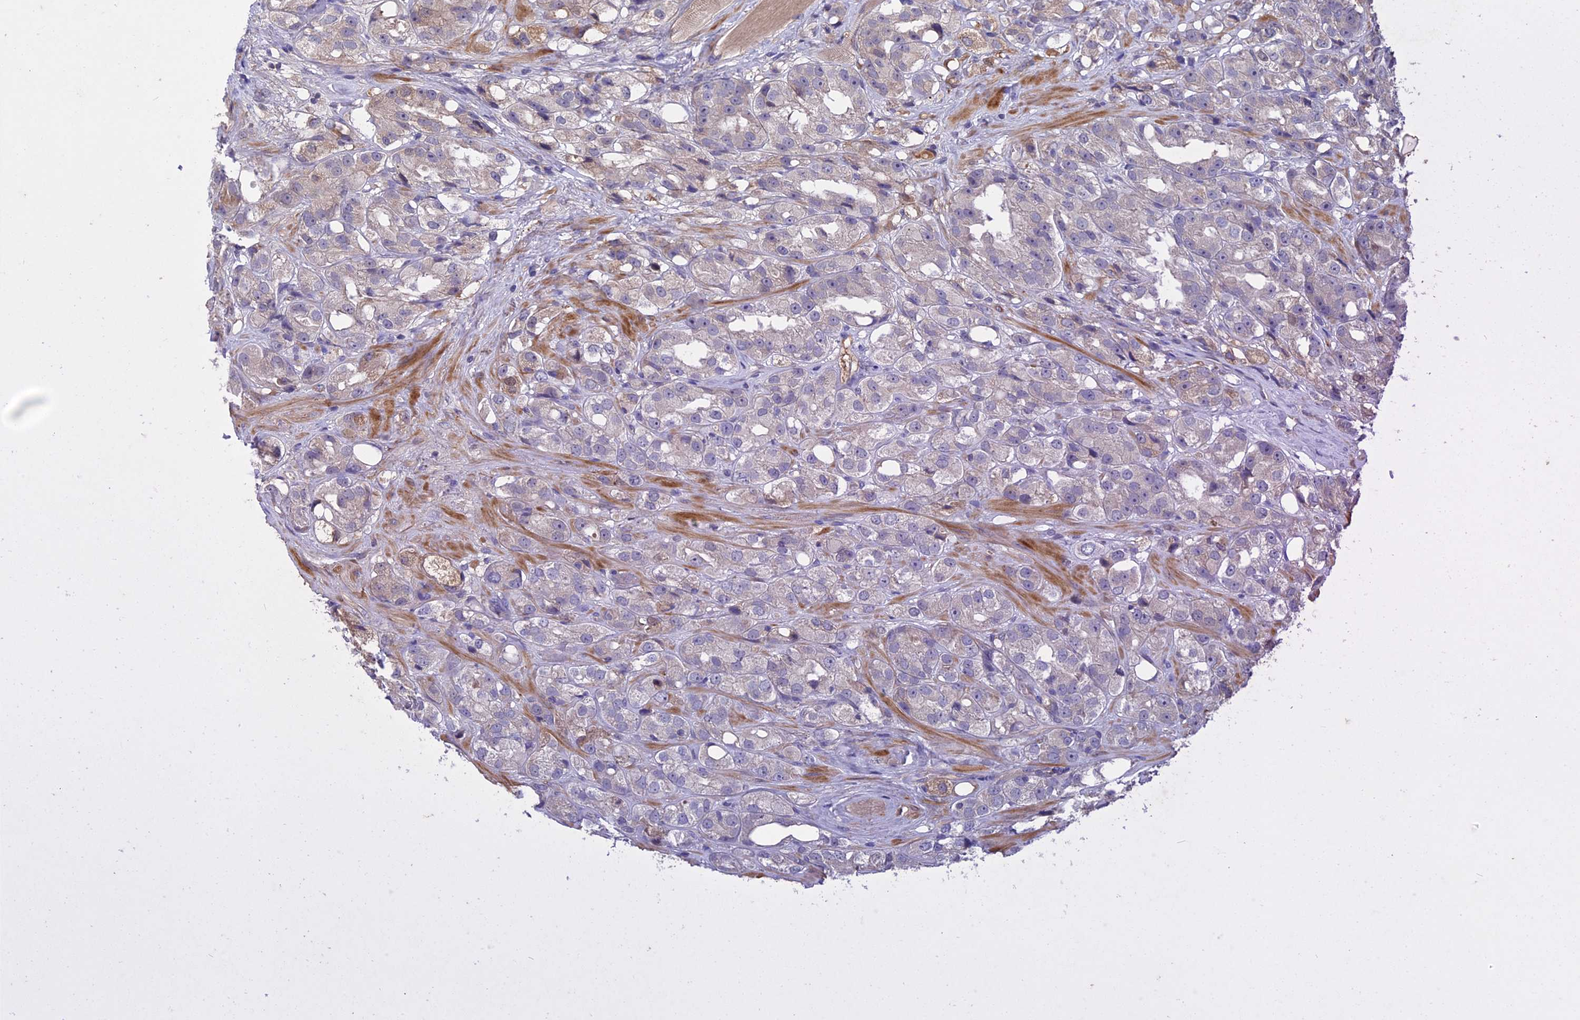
{"staining": {"intensity": "weak", "quantity": "<25%", "location": "cytoplasmic/membranous"}, "tissue": "prostate cancer", "cell_type": "Tumor cells", "image_type": "cancer", "snomed": [{"axis": "morphology", "description": "Adenocarcinoma, NOS"}, {"axis": "topography", "description": "Prostate"}], "caption": "Human adenocarcinoma (prostate) stained for a protein using immunohistochemistry (IHC) demonstrates no positivity in tumor cells.", "gene": "ADO", "patient": {"sex": "male", "age": 79}}